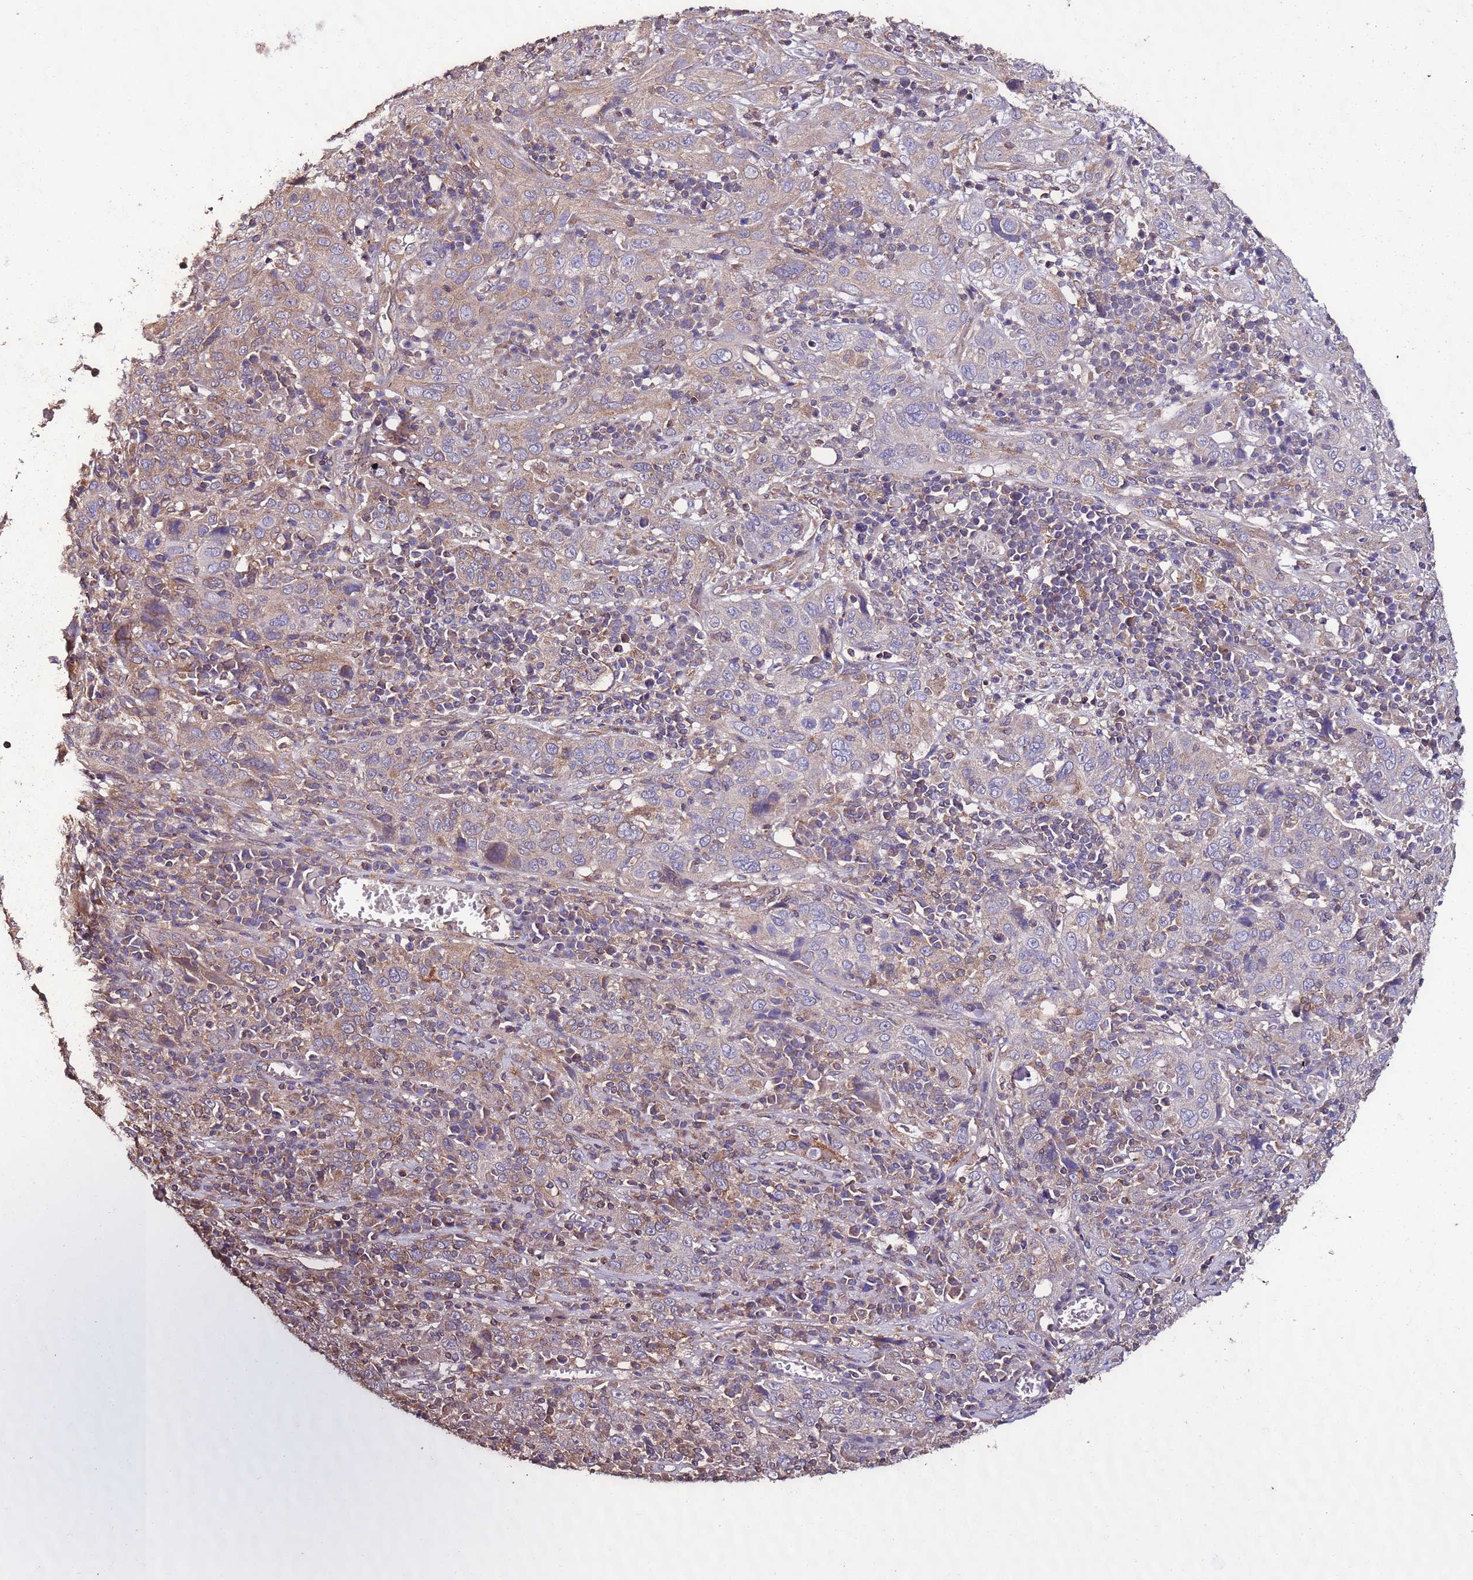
{"staining": {"intensity": "weak", "quantity": "25%-75%", "location": "cytoplasmic/membranous"}, "tissue": "cervical cancer", "cell_type": "Tumor cells", "image_type": "cancer", "snomed": [{"axis": "morphology", "description": "Squamous cell carcinoma, NOS"}, {"axis": "topography", "description": "Cervix"}], "caption": "Weak cytoplasmic/membranous expression is present in approximately 25%-75% of tumor cells in cervical cancer. The staining is performed using DAB brown chromogen to label protein expression. The nuclei are counter-stained blue using hematoxylin.", "gene": "SLC41A3", "patient": {"sex": "female", "age": 46}}